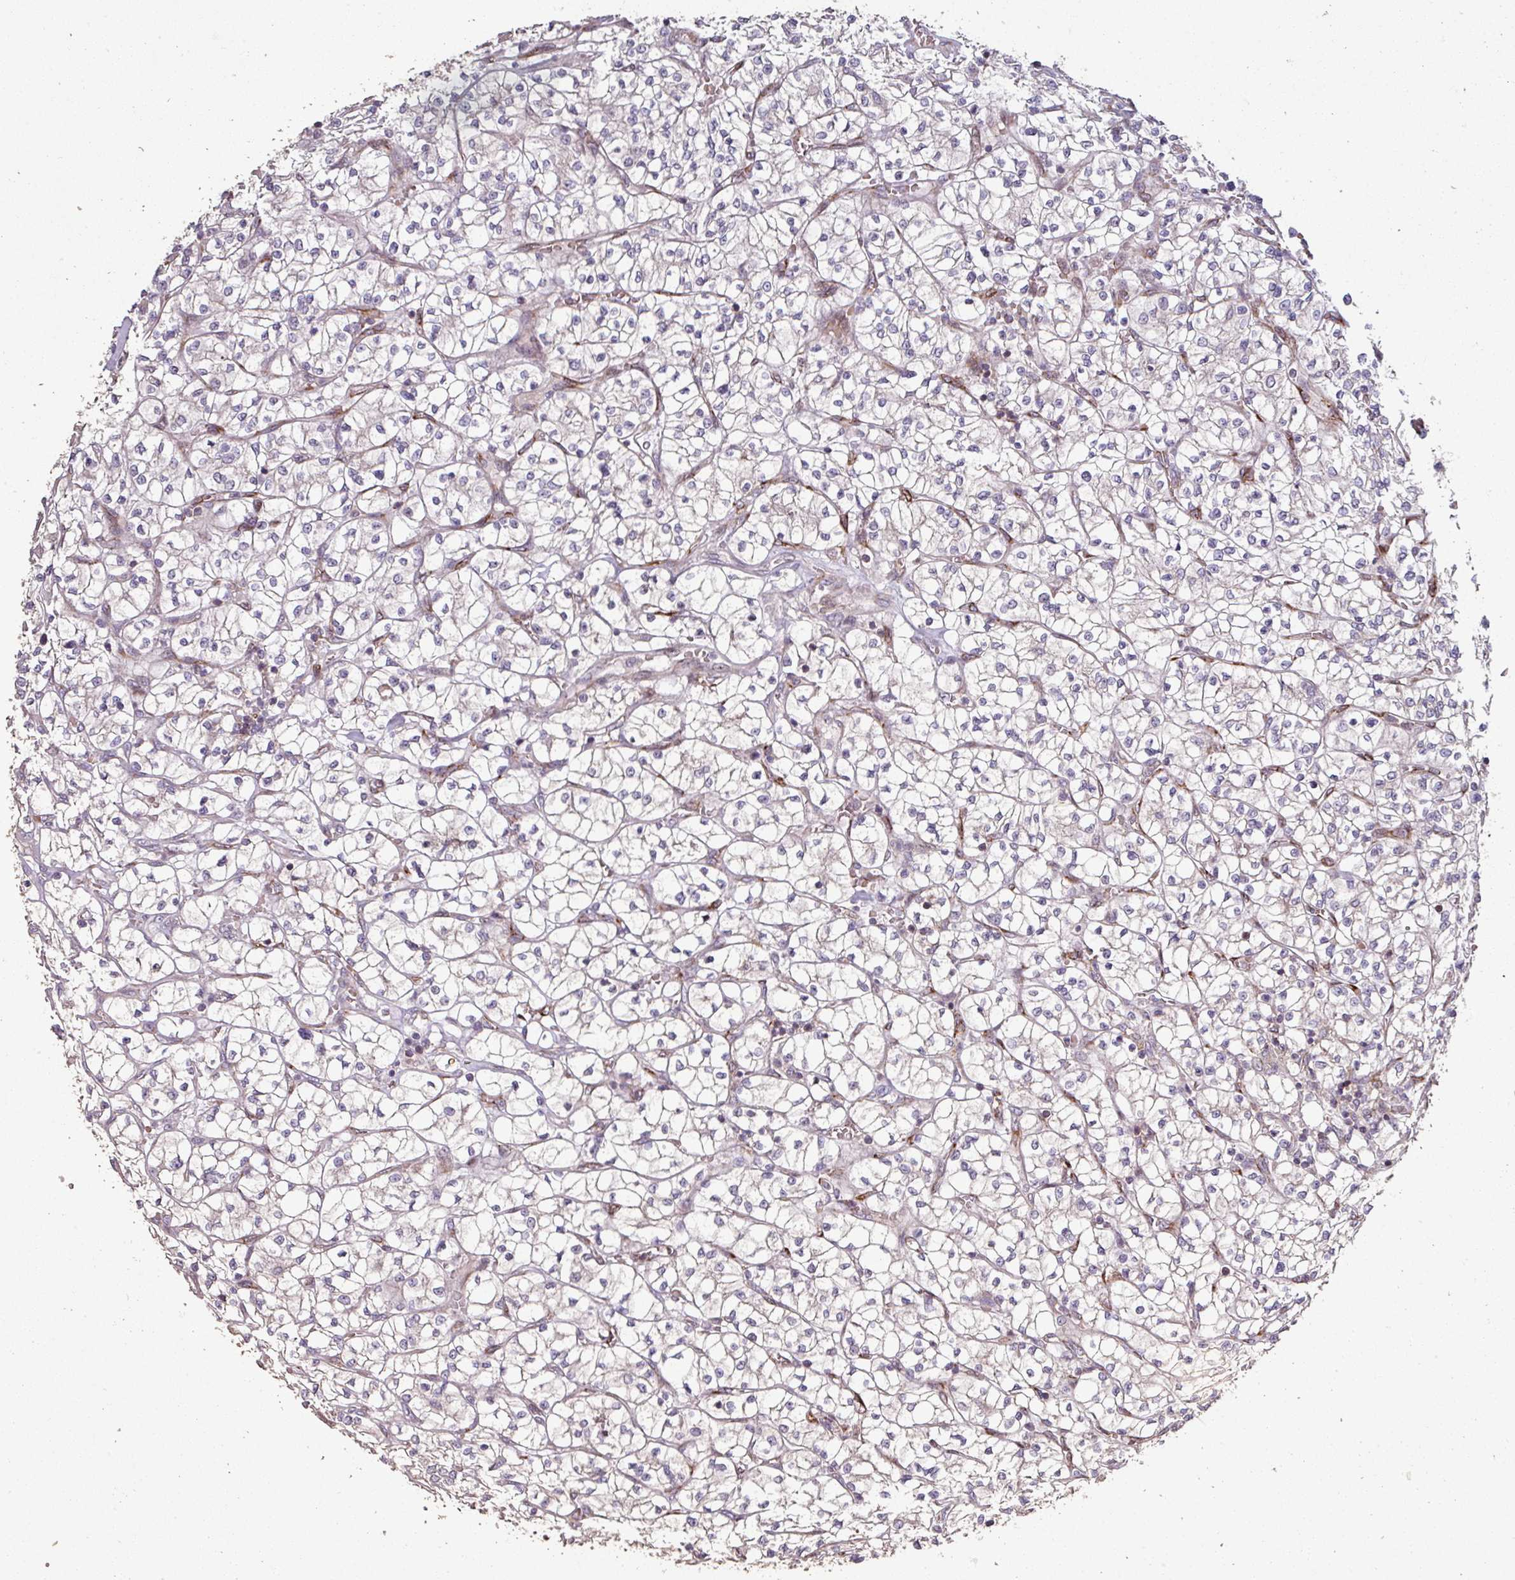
{"staining": {"intensity": "negative", "quantity": "none", "location": "none"}, "tissue": "renal cancer", "cell_type": "Tumor cells", "image_type": "cancer", "snomed": [{"axis": "morphology", "description": "Adenocarcinoma, NOS"}, {"axis": "topography", "description": "Kidney"}], "caption": "Renal adenocarcinoma was stained to show a protein in brown. There is no significant expression in tumor cells.", "gene": "RPL23A", "patient": {"sex": "female", "age": 64}}